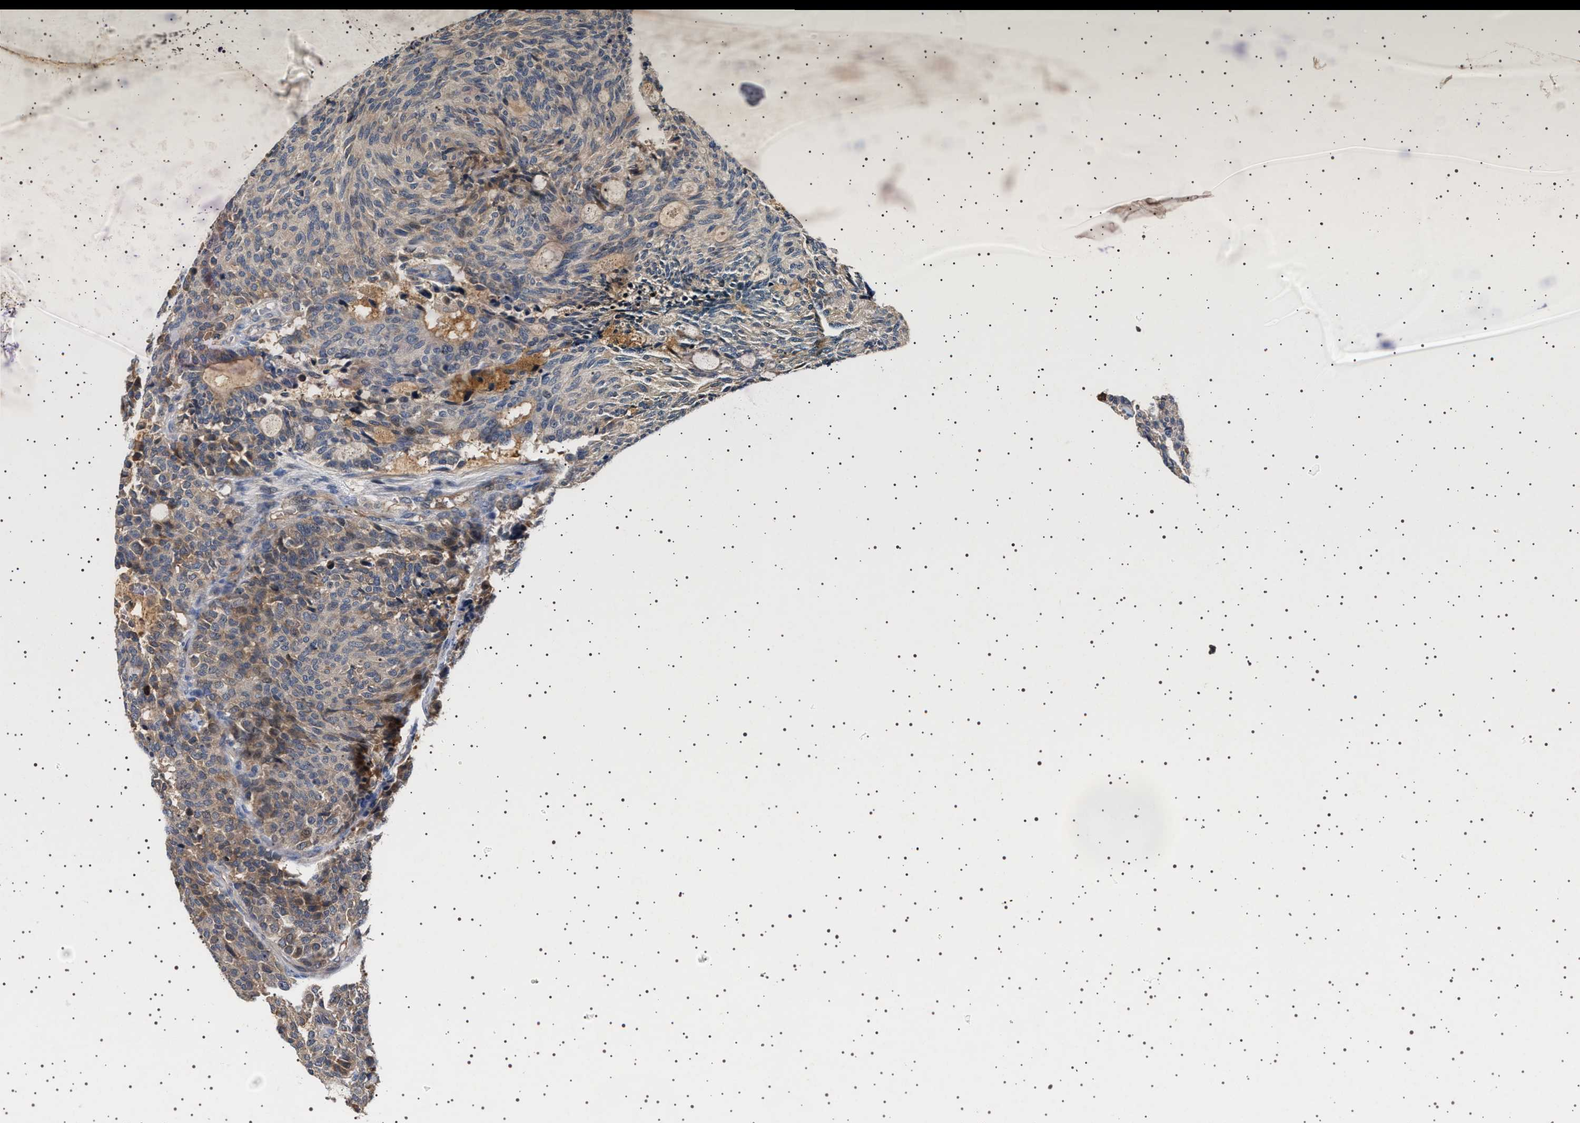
{"staining": {"intensity": "weak", "quantity": "<25%", "location": "cytoplasmic/membranous"}, "tissue": "carcinoid", "cell_type": "Tumor cells", "image_type": "cancer", "snomed": [{"axis": "morphology", "description": "Carcinoid, malignant, NOS"}, {"axis": "topography", "description": "Pancreas"}], "caption": "Immunohistochemical staining of carcinoid exhibits no significant staining in tumor cells.", "gene": "FICD", "patient": {"sex": "female", "age": 54}}